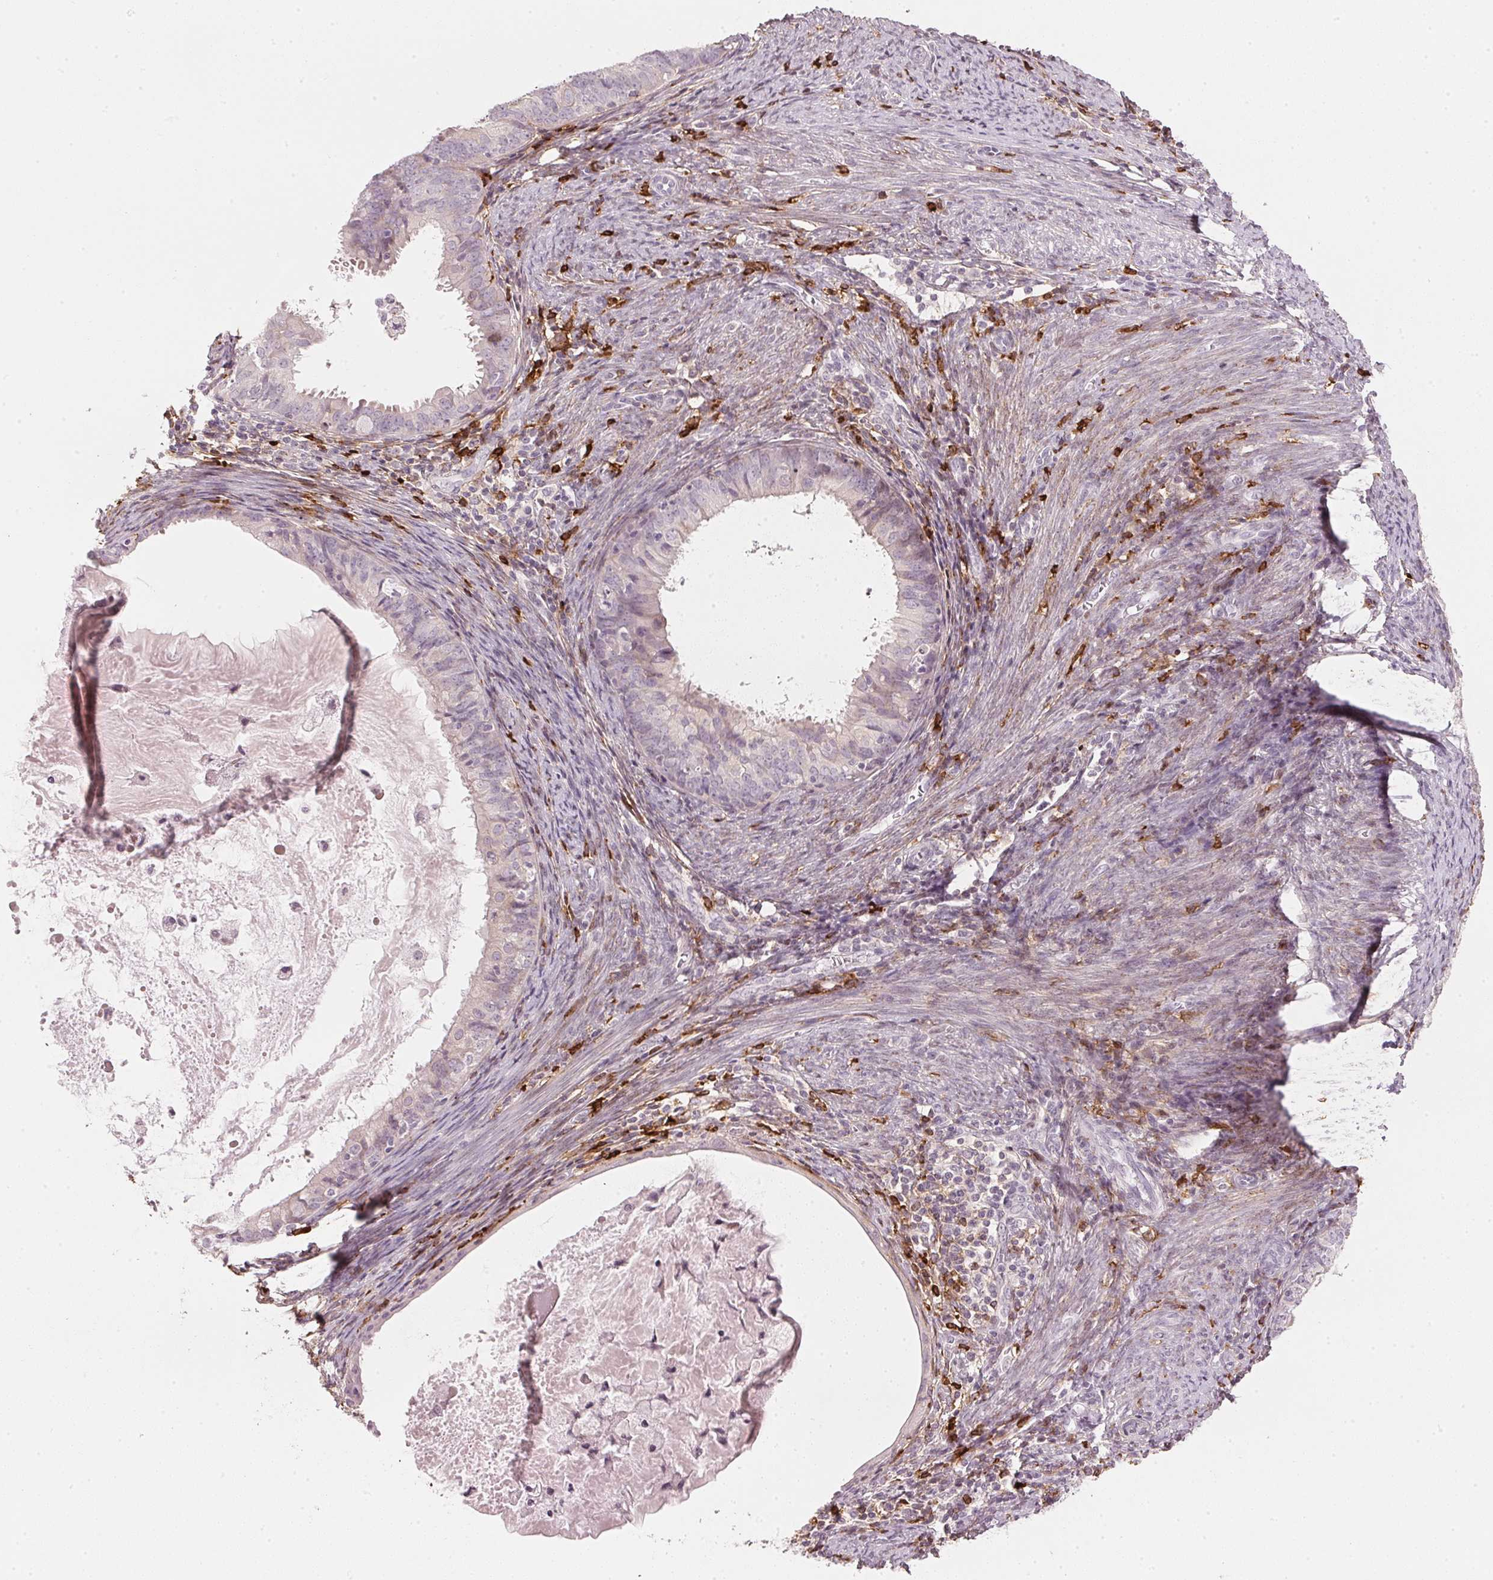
{"staining": {"intensity": "negative", "quantity": "none", "location": "none"}, "tissue": "endometrial cancer", "cell_type": "Tumor cells", "image_type": "cancer", "snomed": [{"axis": "morphology", "description": "Adenocarcinoma, NOS"}, {"axis": "topography", "description": "Endometrium"}], "caption": "Immunohistochemical staining of human endometrial cancer exhibits no significant positivity in tumor cells. (Stains: DAB (3,3'-diaminobenzidine) immunohistochemistry (IHC) with hematoxylin counter stain, Microscopy: brightfield microscopy at high magnification).", "gene": "SFRP4", "patient": {"sex": "female", "age": 57}}